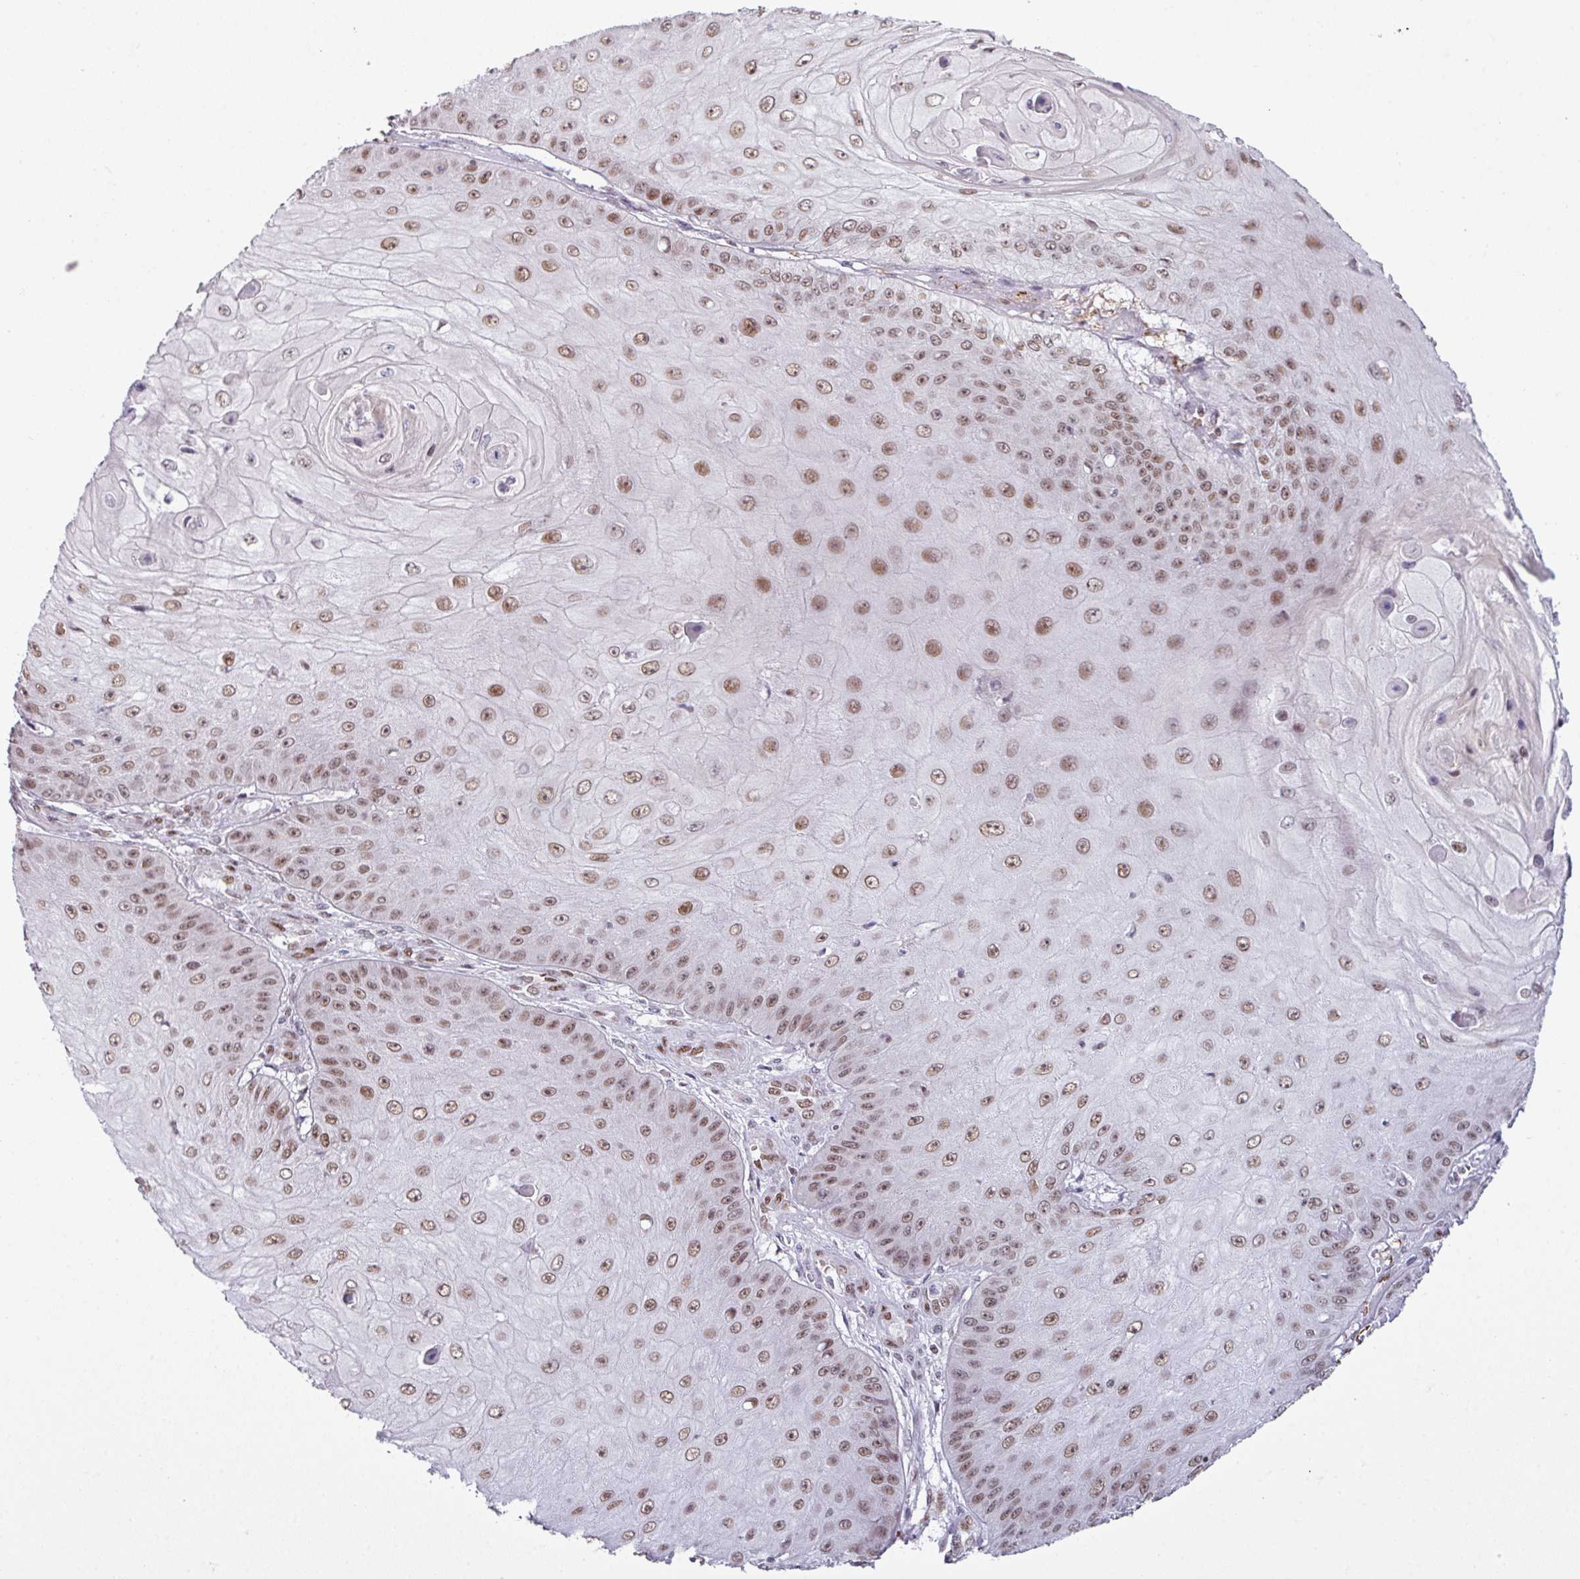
{"staining": {"intensity": "moderate", "quantity": ">75%", "location": "nuclear"}, "tissue": "skin cancer", "cell_type": "Tumor cells", "image_type": "cancer", "snomed": [{"axis": "morphology", "description": "Squamous cell carcinoma, NOS"}, {"axis": "topography", "description": "Skin"}], "caption": "Protein expression analysis of human skin cancer reveals moderate nuclear expression in approximately >75% of tumor cells.", "gene": "PRDM5", "patient": {"sex": "male", "age": 70}}